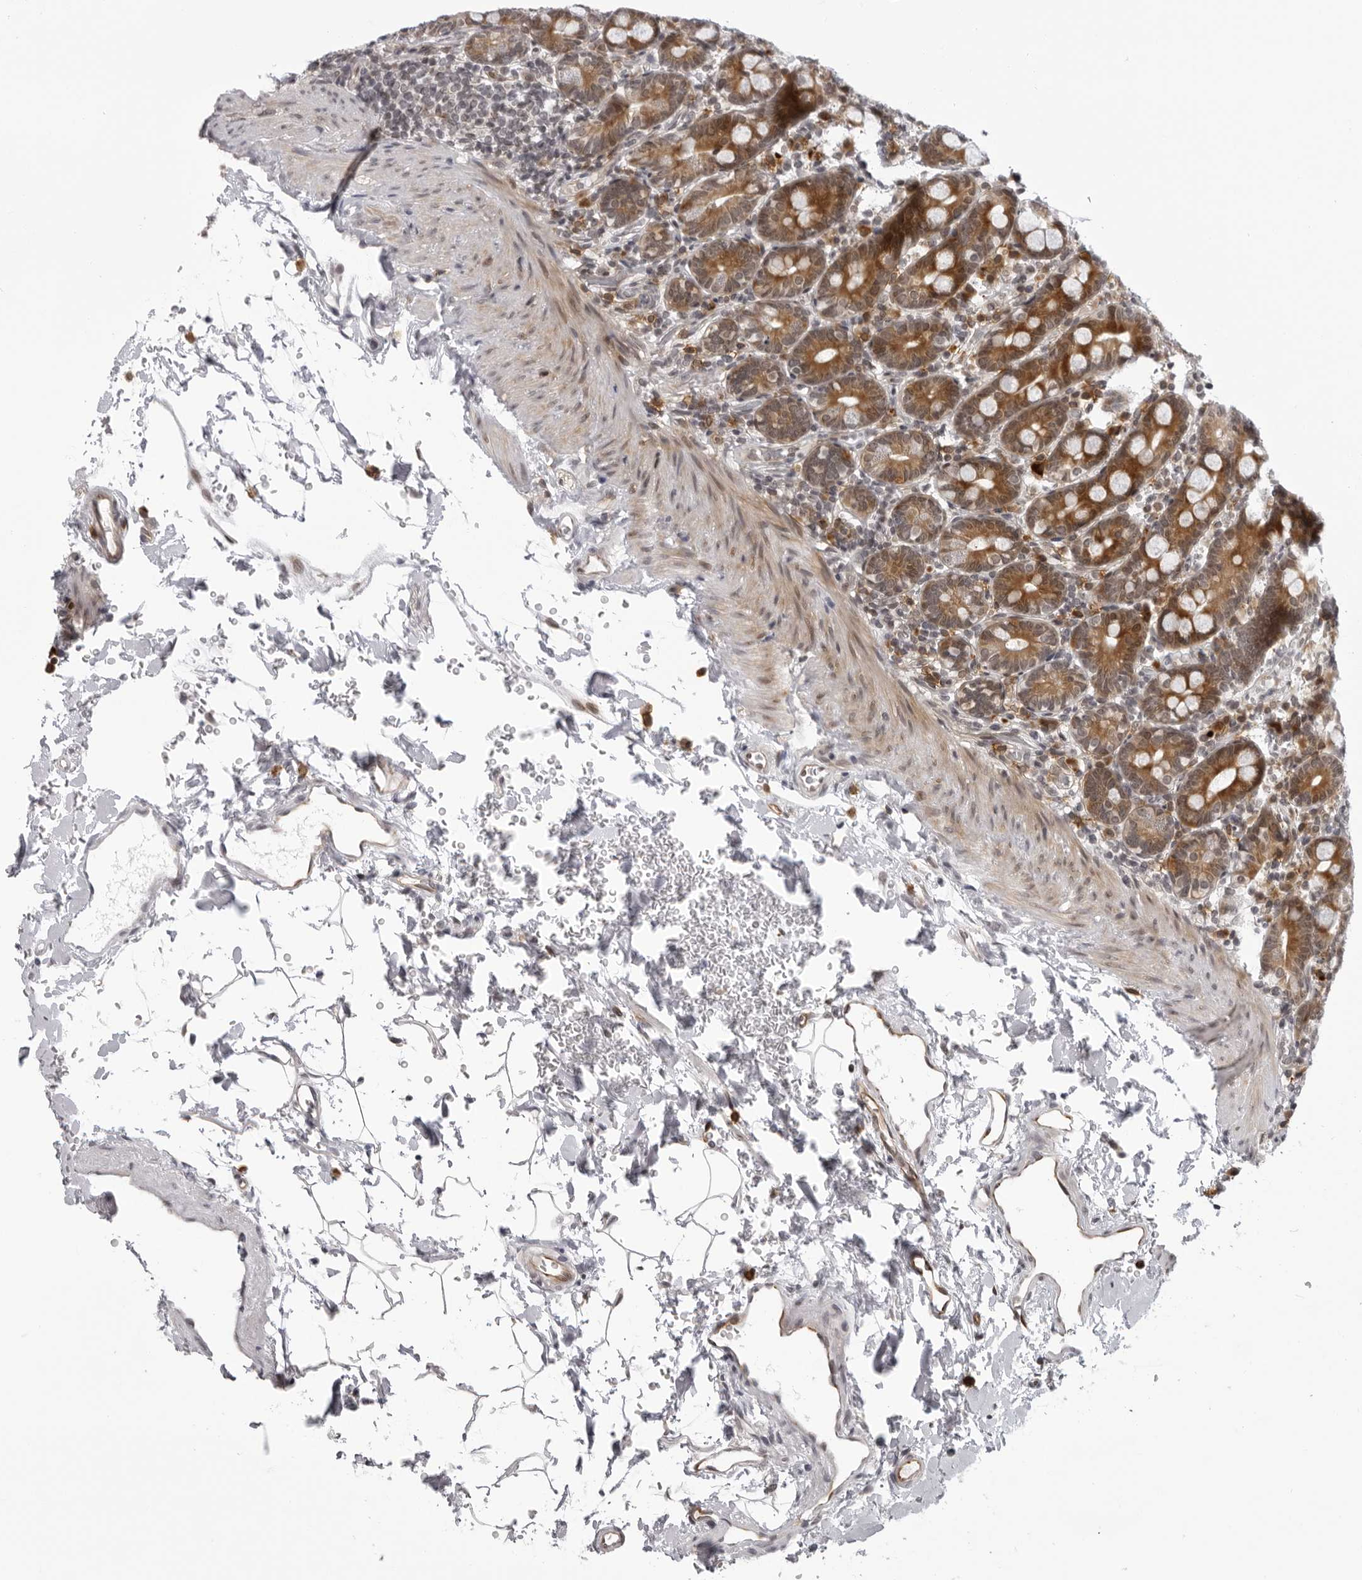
{"staining": {"intensity": "strong", "quantity": ">75%", "location": "cytoplasmic/membranous"}, "tissue": "duodenum", "cell_type": "Glandular cells", "image_type": "normal", "snomed": [{"axis": "morphology", "description": "Normal tissue, NOS"}, {"axis": "topography", "description": "Duodenum"}], "caption": "This photomicrograph demonstrates normal duodenum stained with immunohistochemistry (IHC) to label a protein in brown. The cytoplasmic/membranous of glandular cells show strong positivity for the protein. Nuclei are counter-stained blue.", "gene": "GCSAML", "patient": {"sex": "male", "age": 54}}